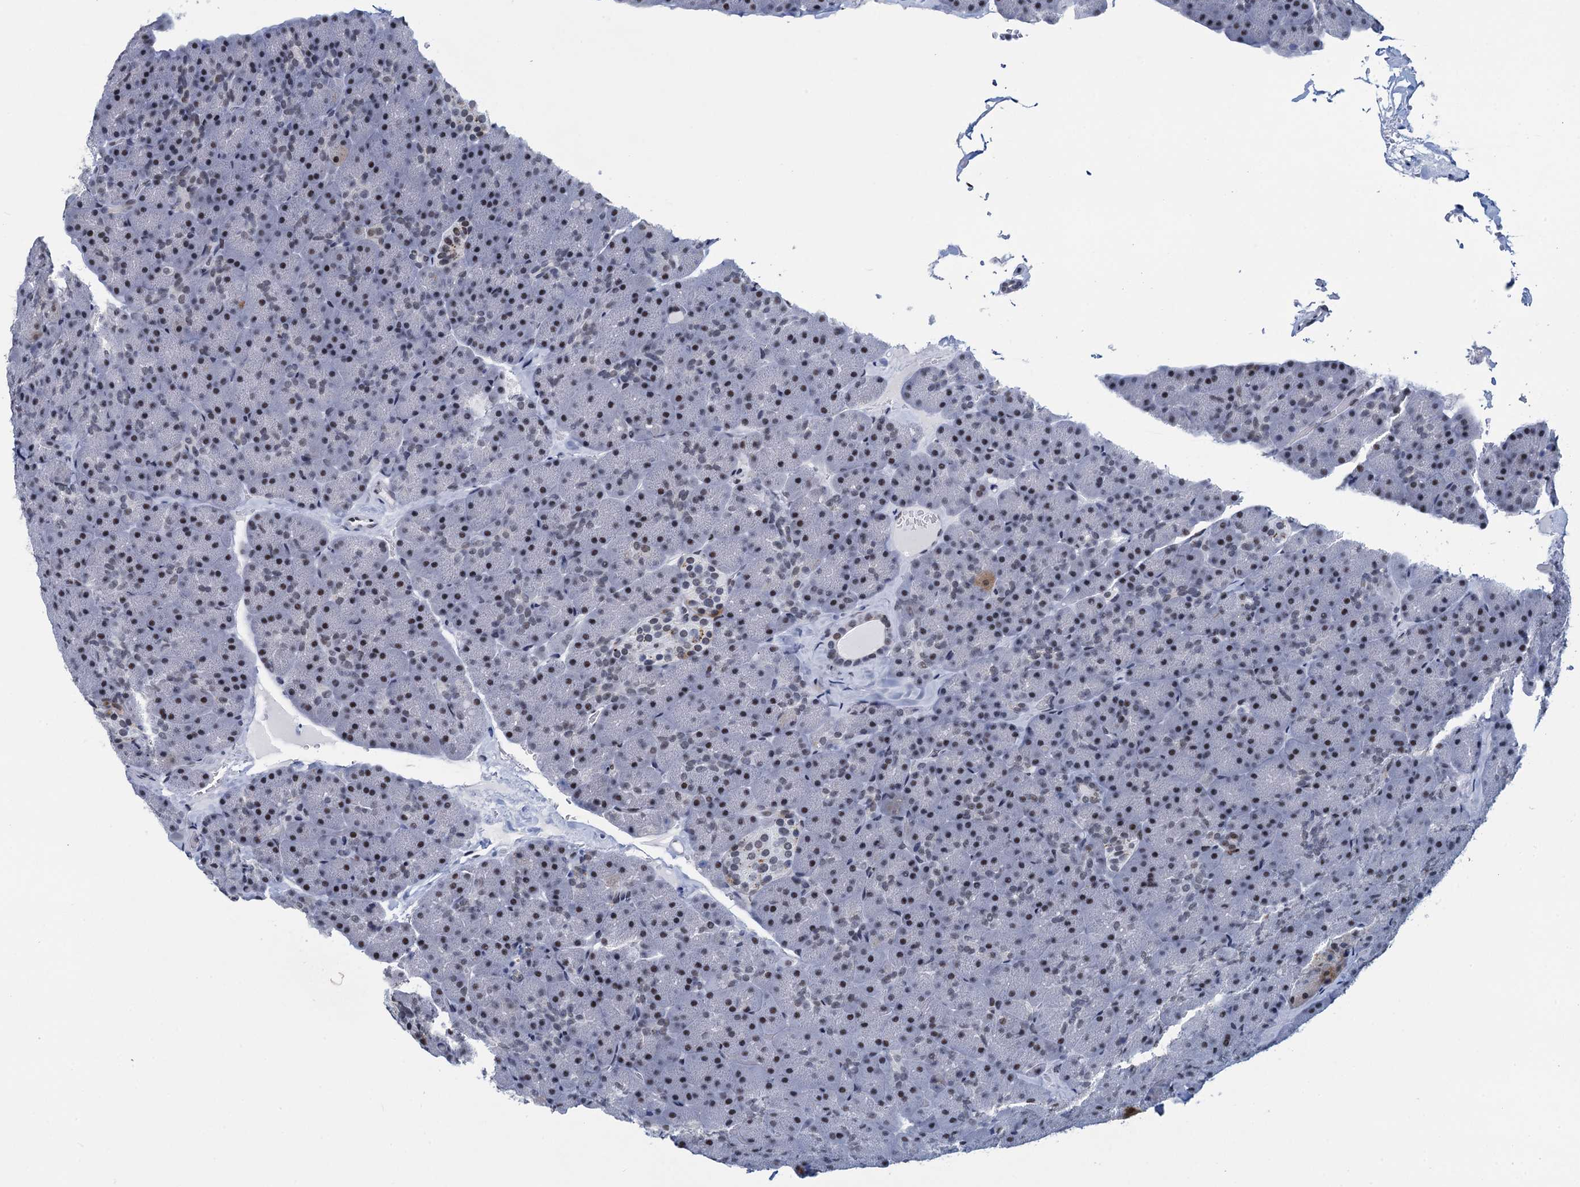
{"staining": {"intensity": "moderate", "quantity": "25%-75%", "location": "nuclear"}, "tissue": "pancreas", "cell_type": "Exocrine glandular cells", "image_type": "normal", "snomed": [{"axis": "morphology", "description": "Normal tissue, NOS"}, {"axis": "topography", "description": "Pancreas"}], "caption": "High-power microscopy captured an immunohistochemistry (IHC) image of benign pancreas, revealing moderate nuclear expression in approximately 25%-75% of exocrine glandular cells.", "gene": "HNRNPUL2", "patient": {"sex": "male", "age": 36}}